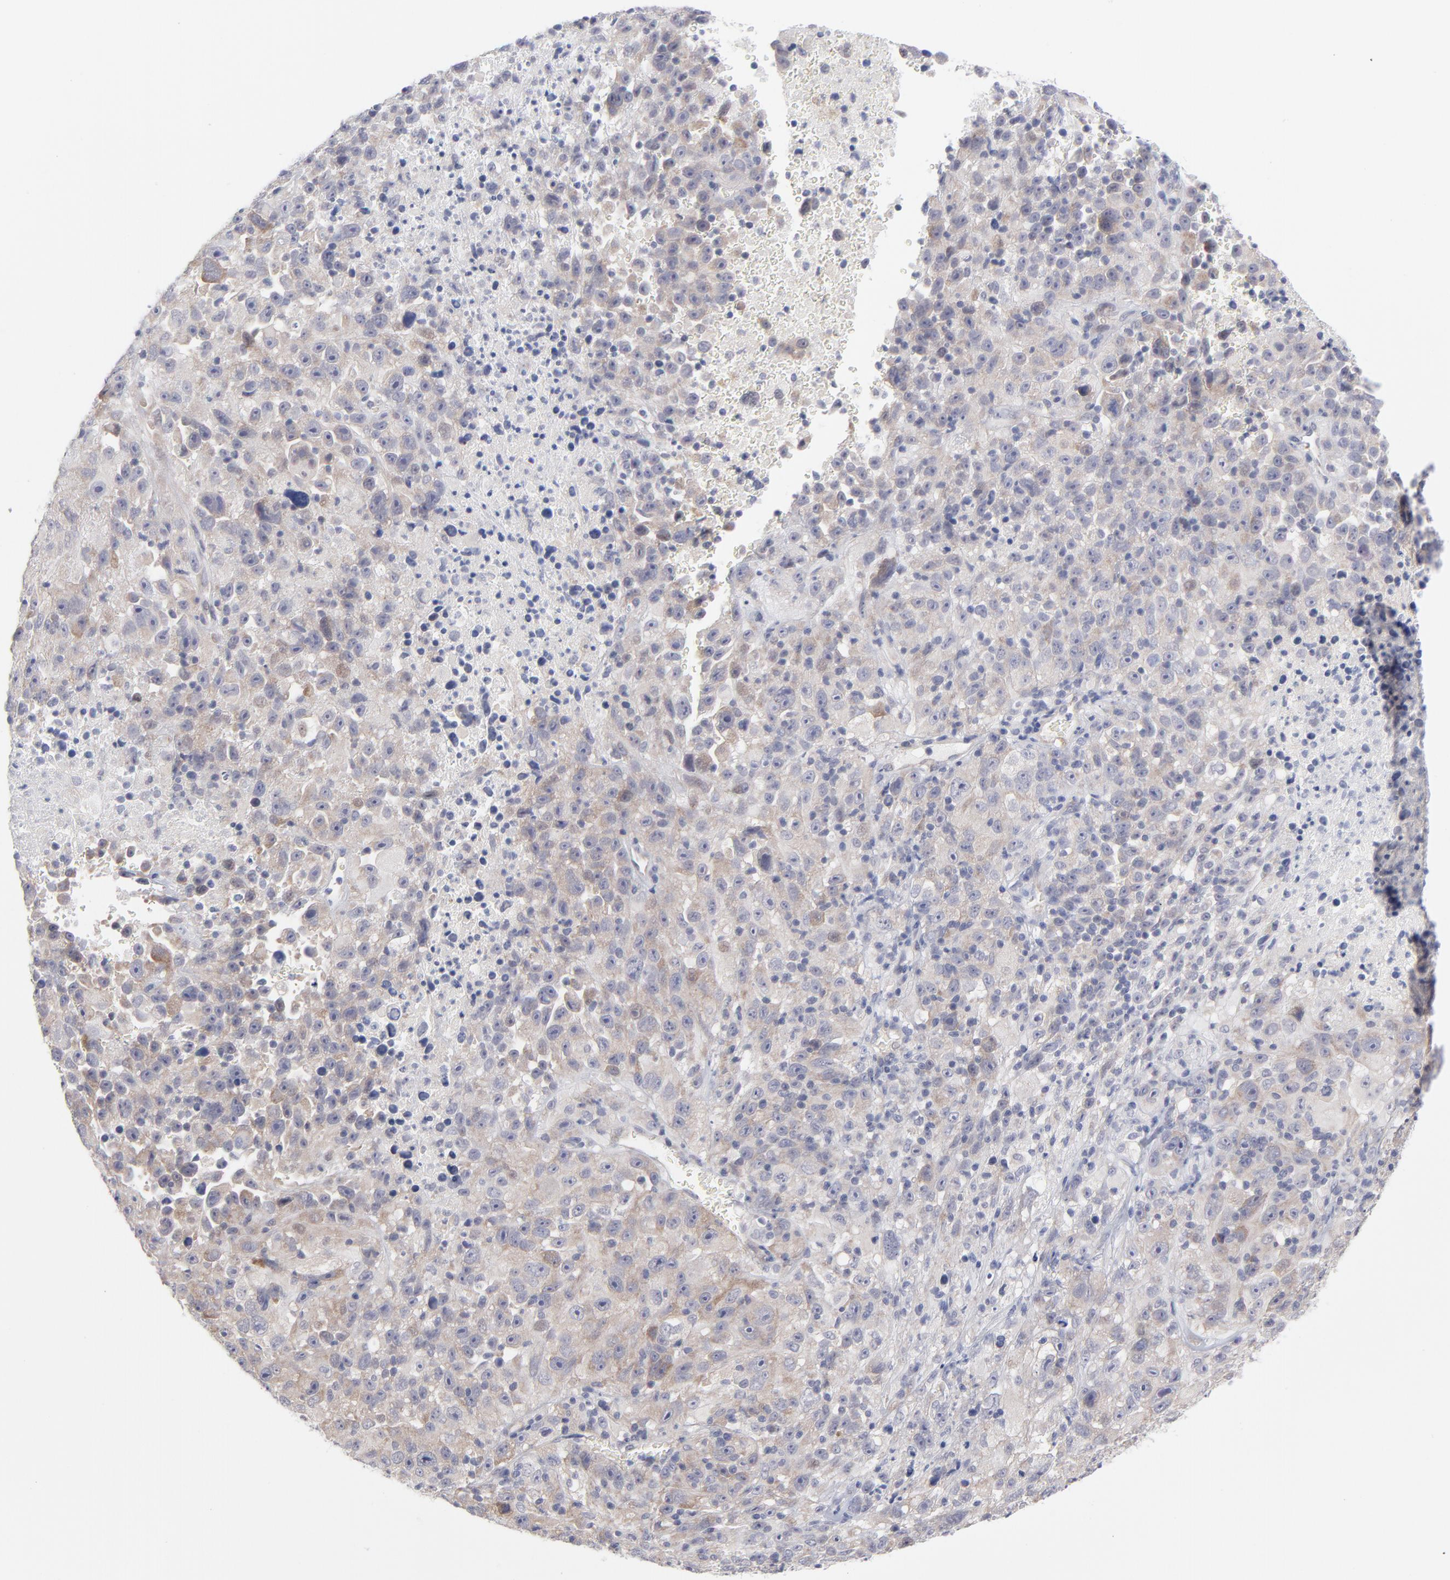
{"staining": {"intensity": "weak", "quantity": "25%-75%", "location": "cytoplasmic/membranous"}, "tissue": "melanoma", "cell_type": "Tumor cells", "image_type": "cancer", "snomed": [{"axis": "morphology", "description": "Malignant melanoma, Metastatic site"}, {"axis": "topography", "description": "Cerebral cortex"}], "caption": "Malignant melanoma (metastatic site) stained with DAB (3,3'-diaminobenzidine) IHC reveals low levels of weak cytoplasmic/membranous expression in about 25%-75% of tumor cells. (brown staining indicates protein expression, while blue staining denotes nuclei).", "gene": "RPS24", "patient": {"sex": "female", "age": 52}}